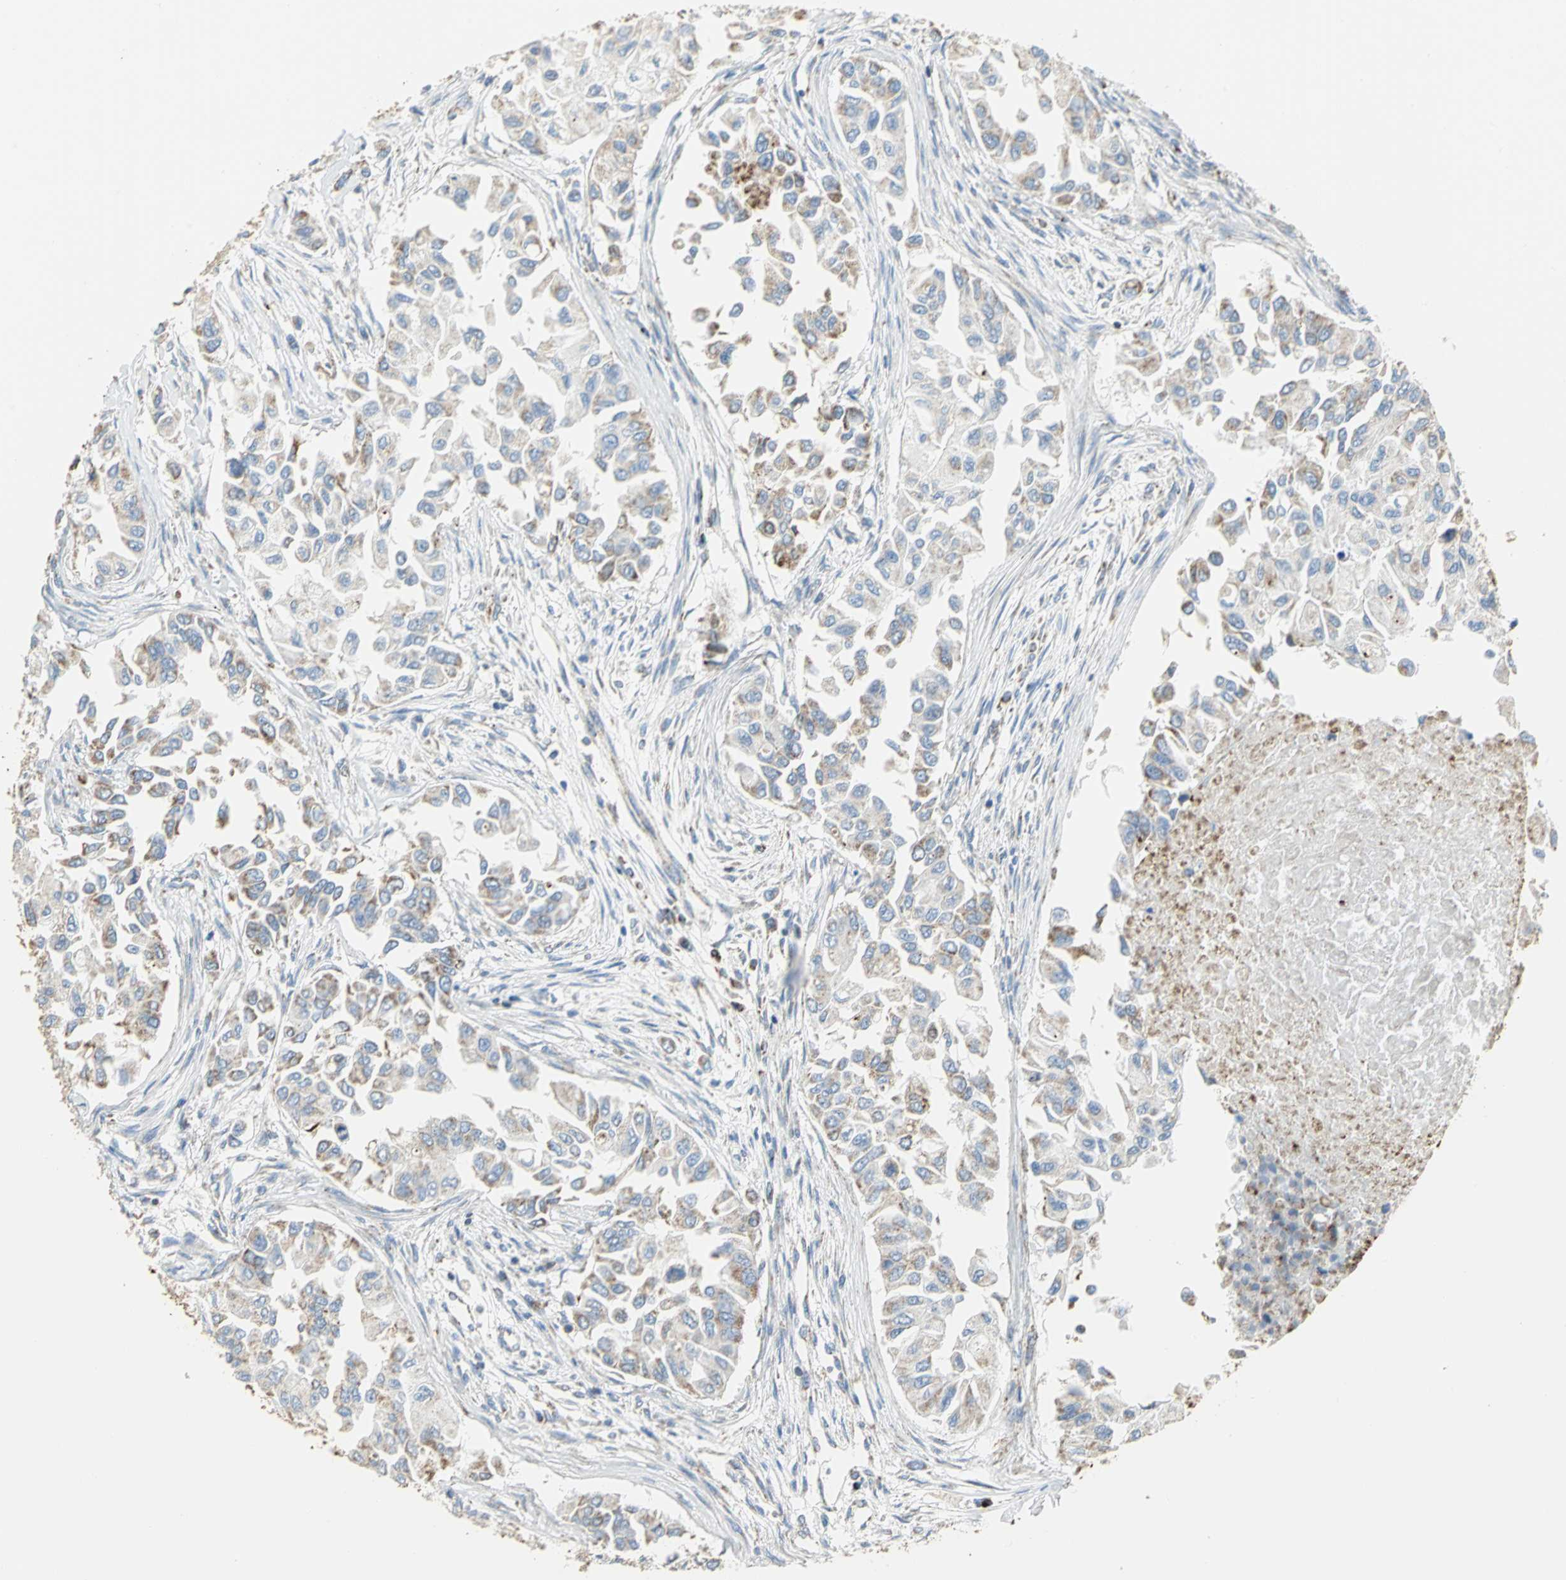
{"staining": {"intensity": "weak", "quantity": "25%-75%", "location": "cytoplasmic/membranous"}, "tissue": "breast cancer", "cell_type": "Tumor cells", "image_type": "cancer", "snomed": [{"axis": "morphology", "description": "Normal tissue, NOS"}, {"axis": "morphology", "description": "Duct carcinoma"}, {"axis": "topography", "description": "Breast"}], "caption": "The image displays immunohistochemical staining of breast infiltrating ductal carcinoma. There is weak cytoplasmic/membranous positivity is identified in approximately 25%-75% of tumor cells.", "gene": "NTRK1", "patient": {"sex": "female", "age": 49}}